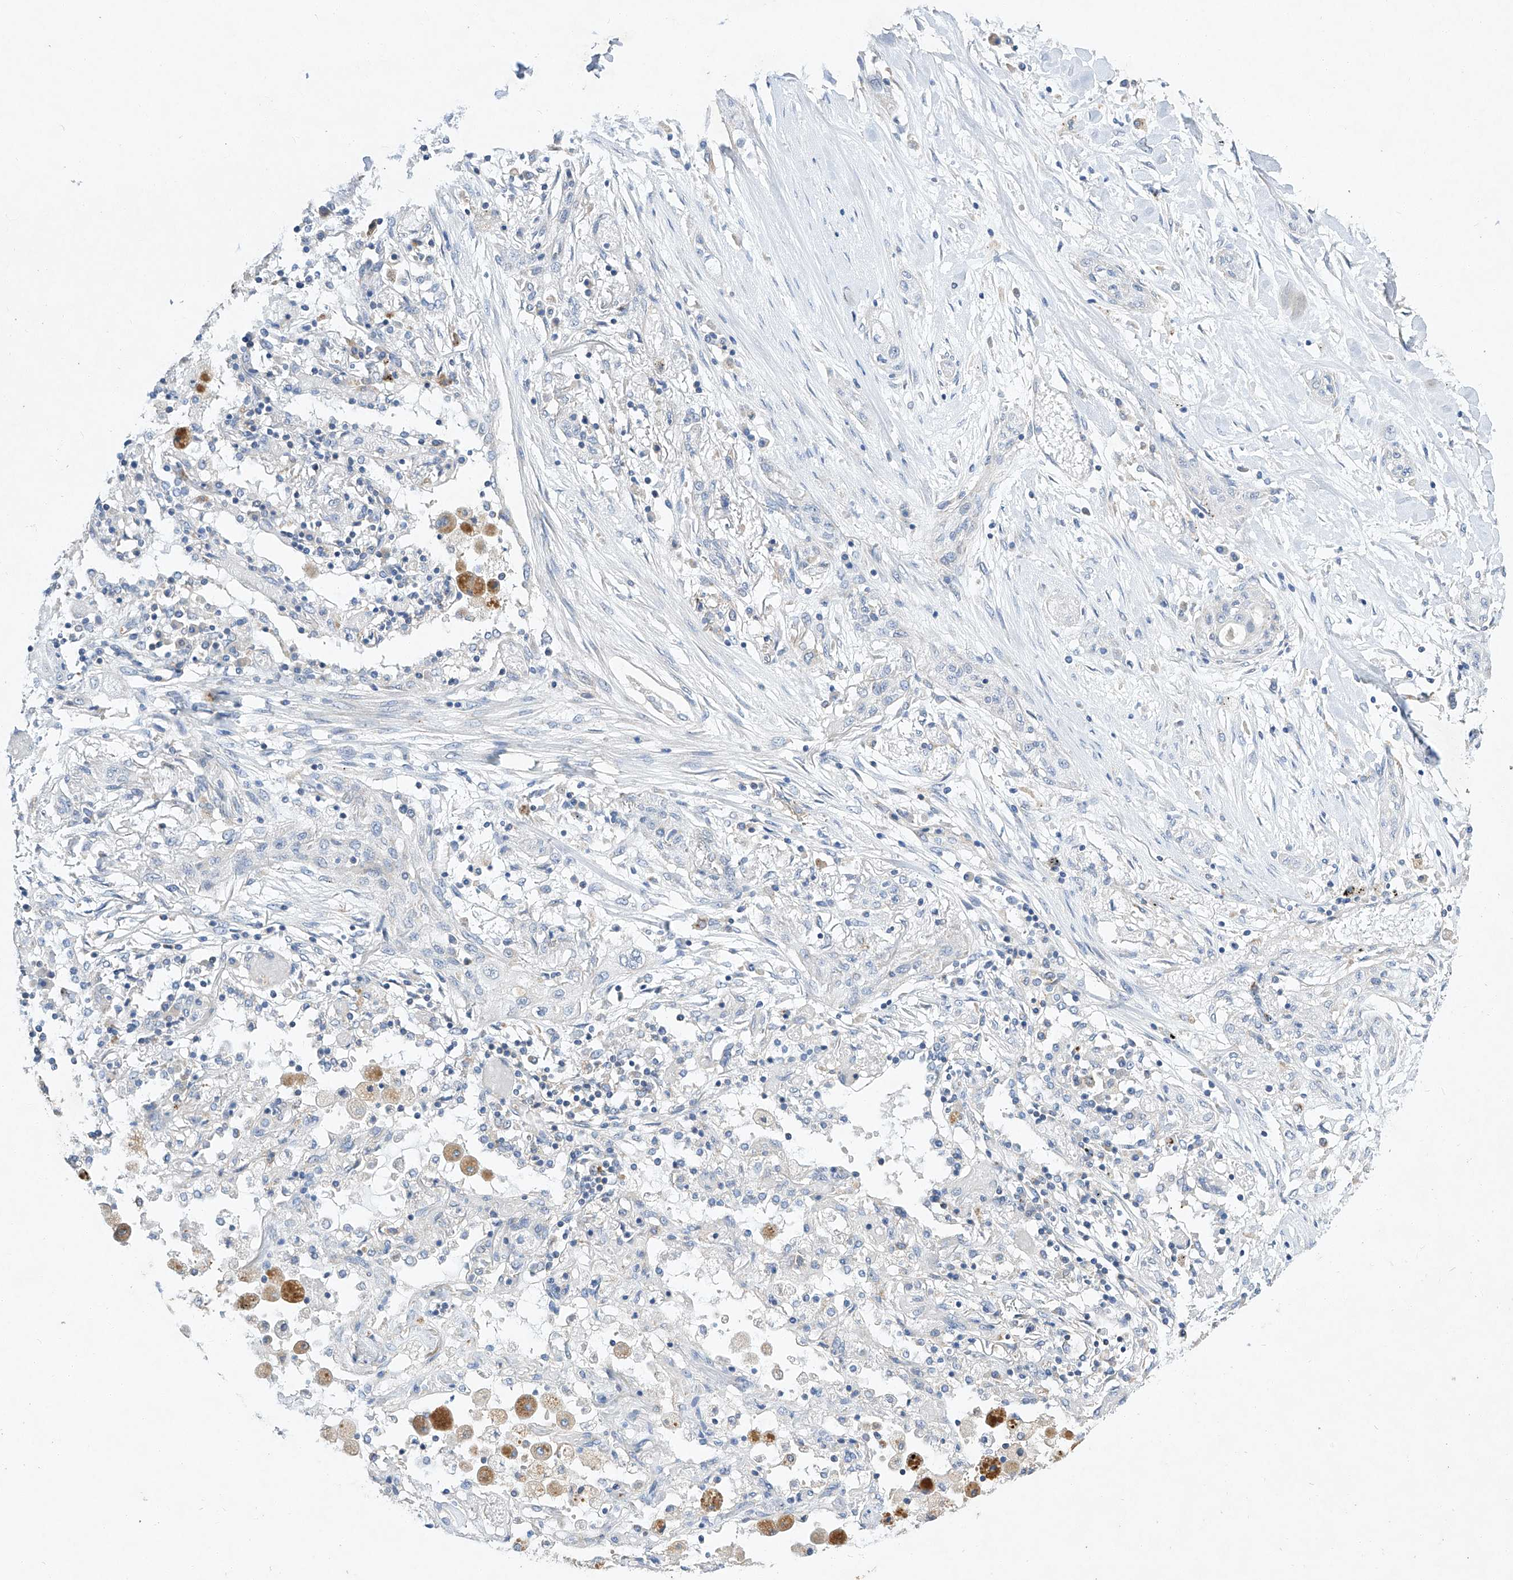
{"staining": {"intensity": "negative", "quantity": "none", "location": "none"}, "tissue": "lung cancer", "cell_type": "Tumor cells", "image_type": "cancer", "snomed": [{"axis": "morphology", "description": "Squamous cell carcinoma, NOS"}, {"axis": "topography", "description": "Lung"}], "caption": "An IHC histopathology image of squamous cell carcinoma (lung) is shown. There is no staining in tumor cells of squamous cell carcinoma (lung). Nuclei are stained in blue.", "gene": "AMD1", "patient": {"sex": "female", "age": 47}}